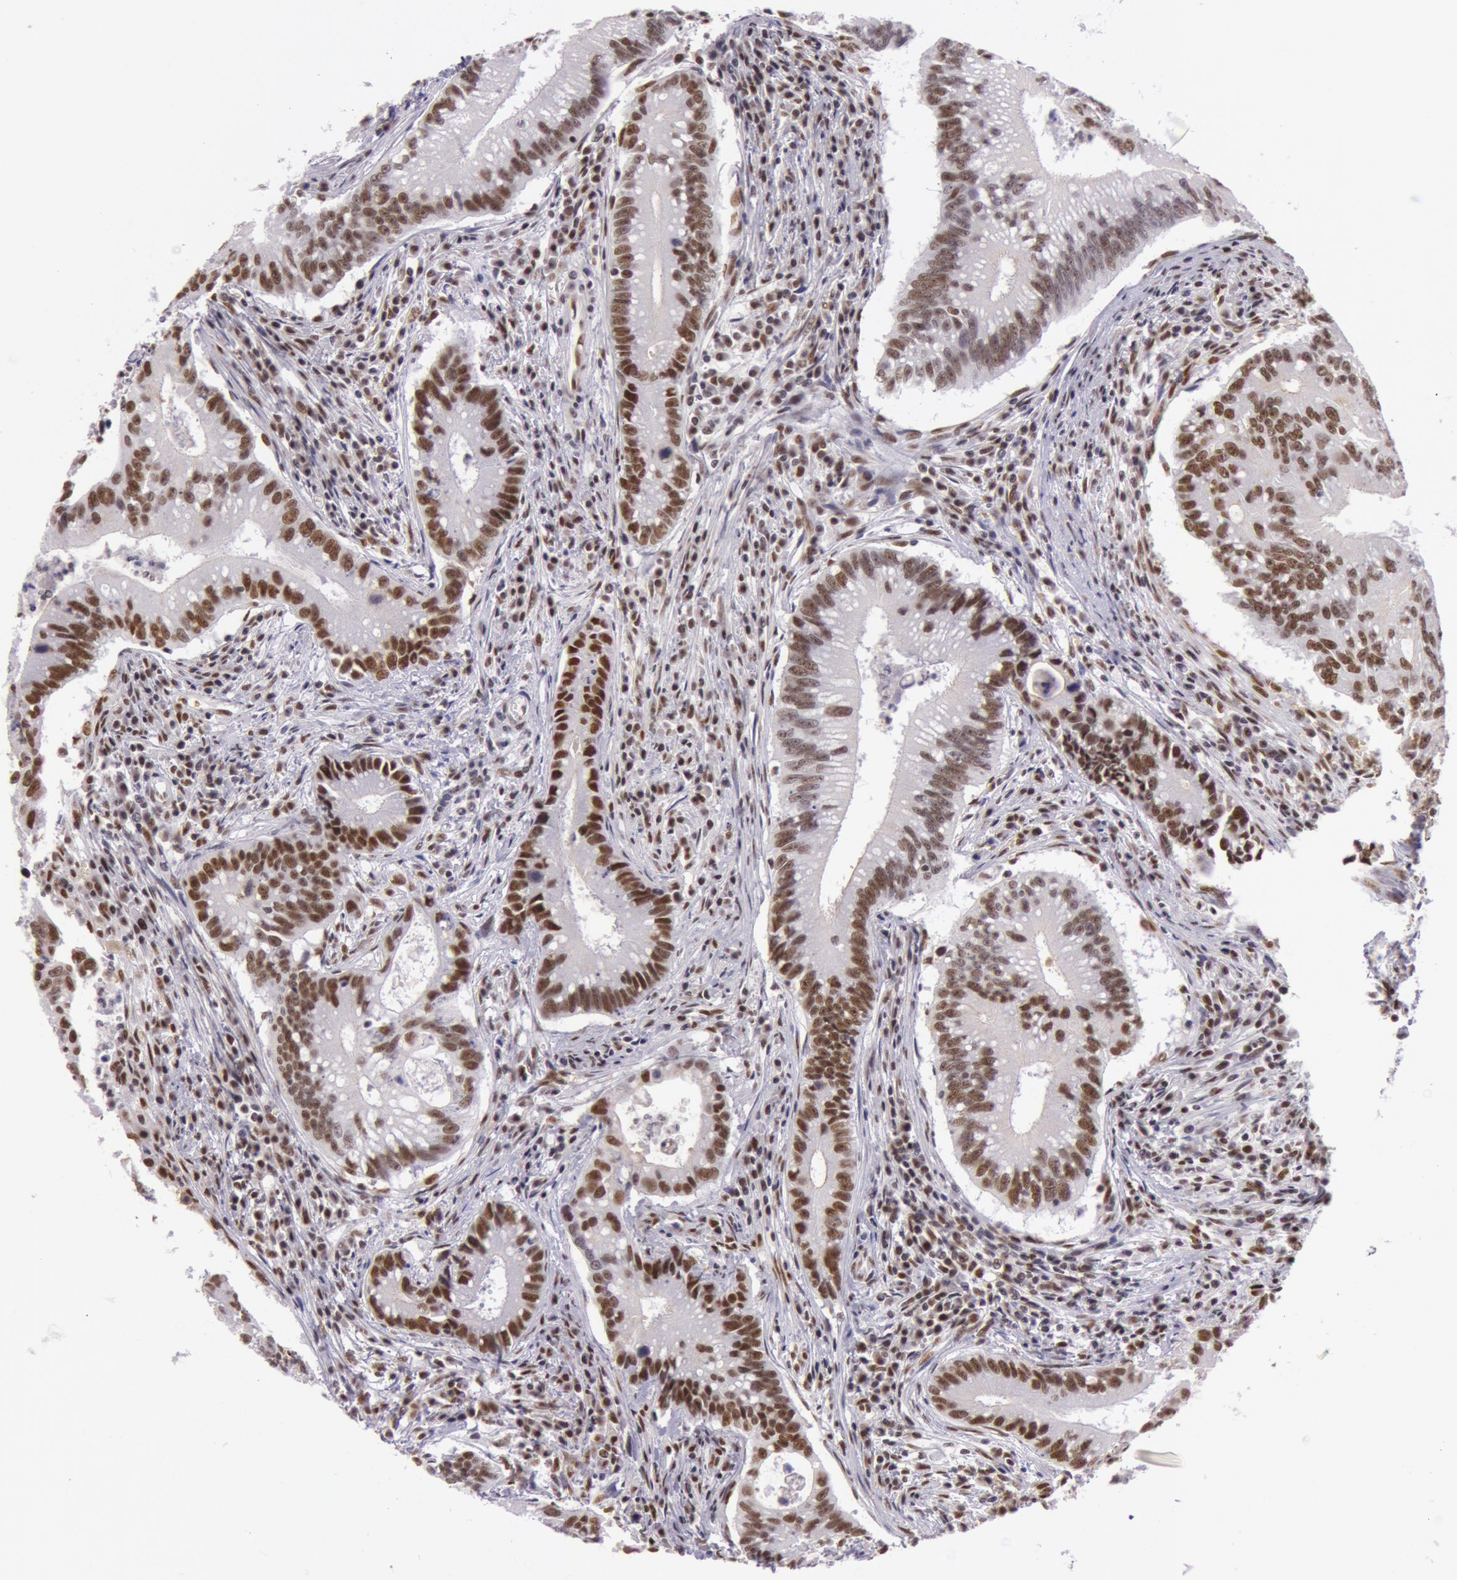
{"staining": {"intensity": "strong", "quantity": ">75%", "location": "nuclear"}, "tissue": "colorectal cancer", "cell_type": "Tumor cells", "image_type": "cancer", "snomed": [{"axis": "morphology", "description": "Adenocarcinoma, NOS"}, {"axis": "topography", "description": "Rectum"}], "caption": "Brown immunohistochemical staining in colorectal adenocarcinoma displays strong nuclear staining in about >75% of tumor cells.", "gene": "NBN", "patient": {"sex": "female", "age": 81}}